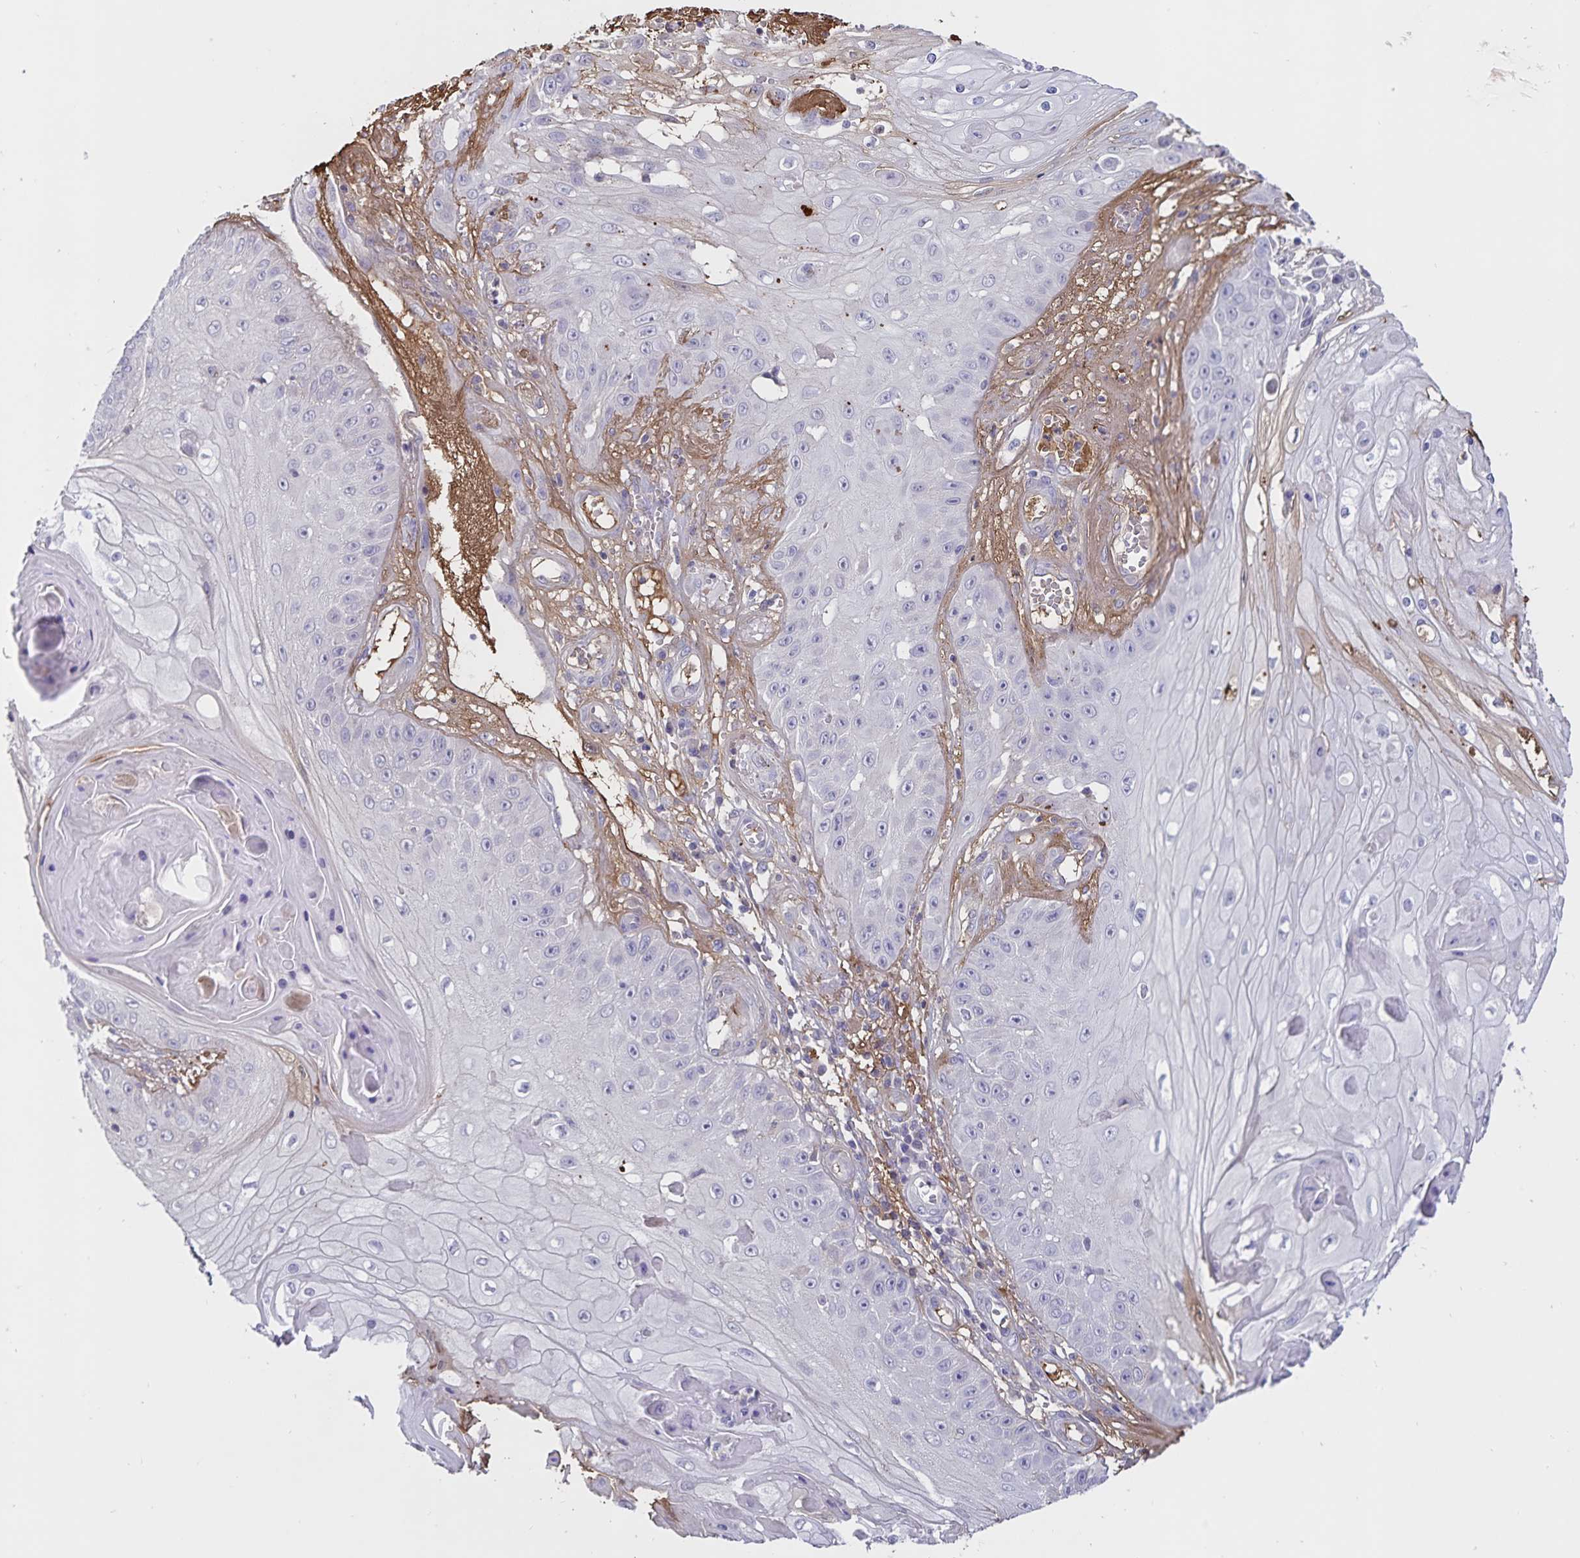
{"staining": {"intensity": "negative", "quantity": "none", "location": "none"}, "tissue": "skin cancer", "cell_type": "Tumor cells", "image_type": "cancer", "snomed": [{"axis": "morphology", "description": "Squamous cell carcinoma, NOS"}, {"axis": "topography", "description": "Skin"}], "caption": "Immunohistochemical staining of skin cancer (squamous cell carcinoma) shows no significant staining in tumor cells. Nuclei are stained in blue.", "gene": "FGG", "patient": {"sex": "male", "age": 70}}